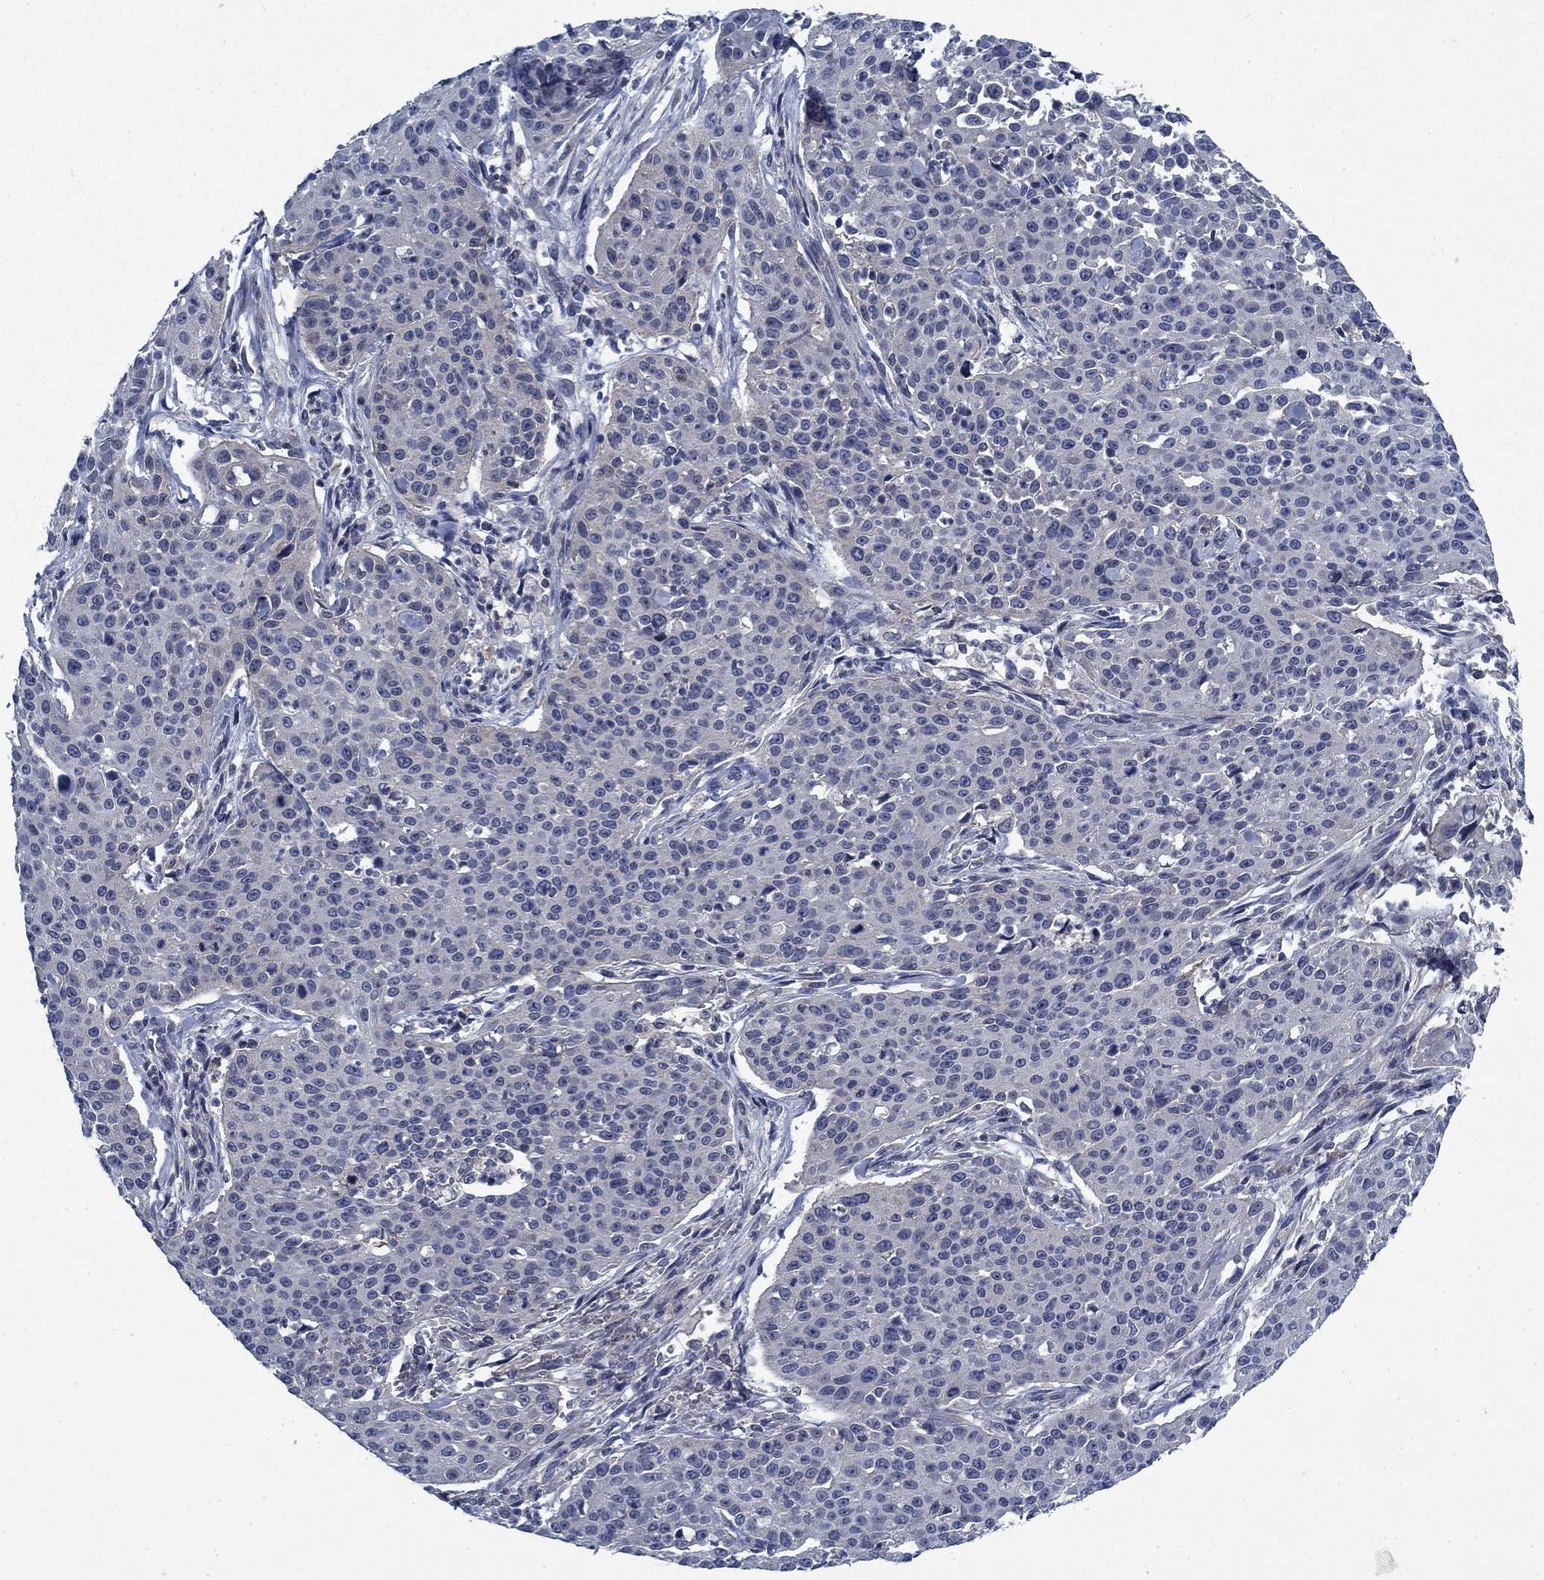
{"staining": {"intensity": "negative", "quantity": "none", "location": "none"}, "tissue": "cervical cancer", "cell_type": "Tumor cells", "image_type": "cancer", "snomed": [{"axis": "morphology", "description": "Squamous cell carcinoma, NOS"}, {"axis": "topography", "description": "Cervix"}], "caption": "High power microscopy histopathology image of an immunohistochemistry image of cervical cancer, revealing no significant positivity in tumor cells.", "gene": "PNMA8A", "patient": {"sex": "female", "age": 26}}